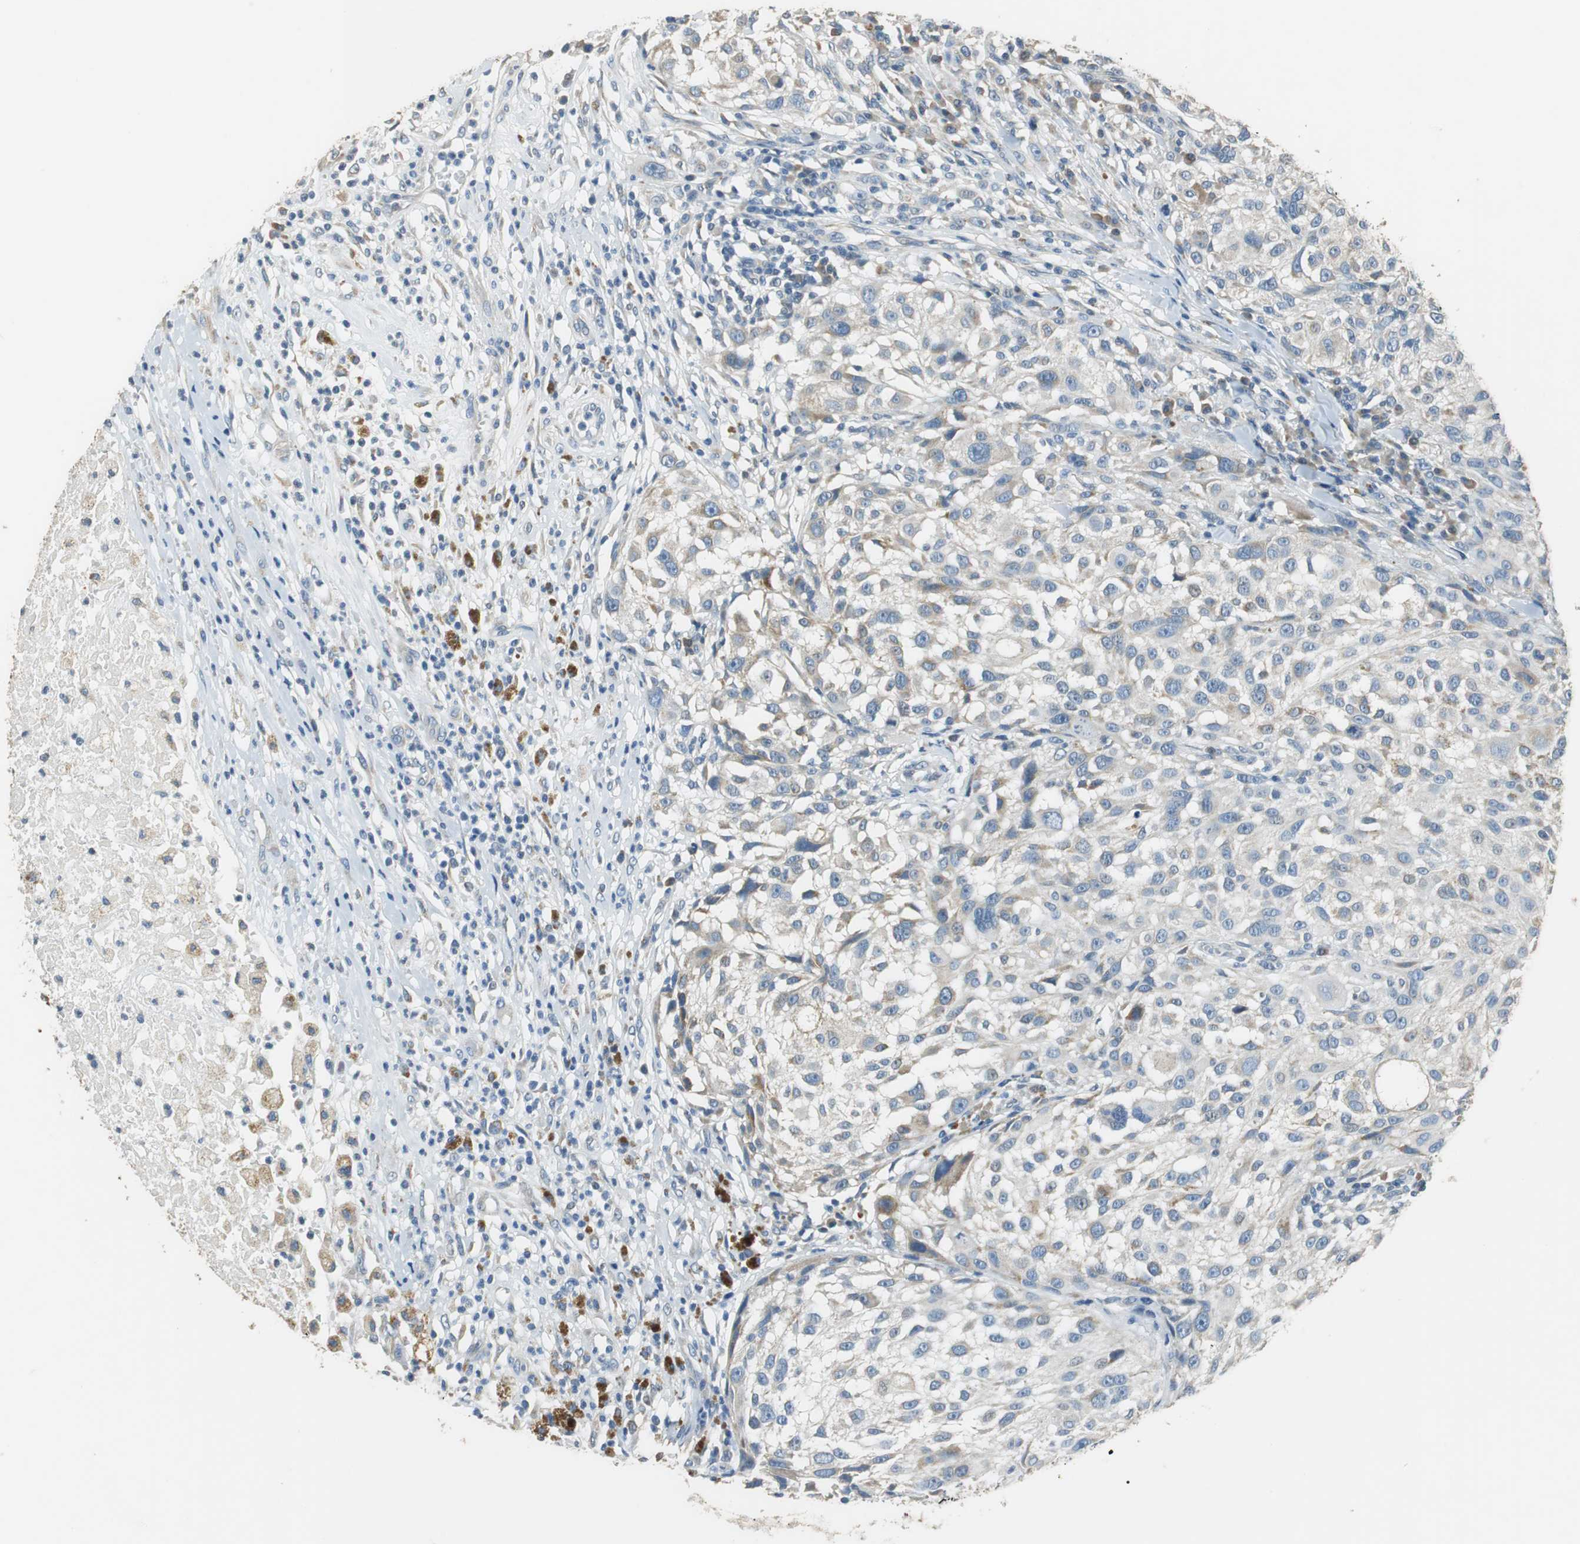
{"staining": {"intensity": "weak", "quantity": "25%-75%", "location": "cytoplasmic/membranous"}, "tissue": "melanoma", "cell_type": "Tumor cells", "image_type": "cancer", "snomed": [{"axis": "morphology", "description": "Necrosis, NOS"}, {"axis": "morphology", "description": "Malignant melanoma, NOS"}, {"axis": "topography", "description": "Skin"}], "caption": "IHC histopathology image of malignant melanoma stained for a protein (brown), which reveals low levels of weak cytoplasmic/membranous expression in about 25%-75% of tumor cells.", "gene": "ALDH4A1", "patient": {"sex": "female", "age": 87}}